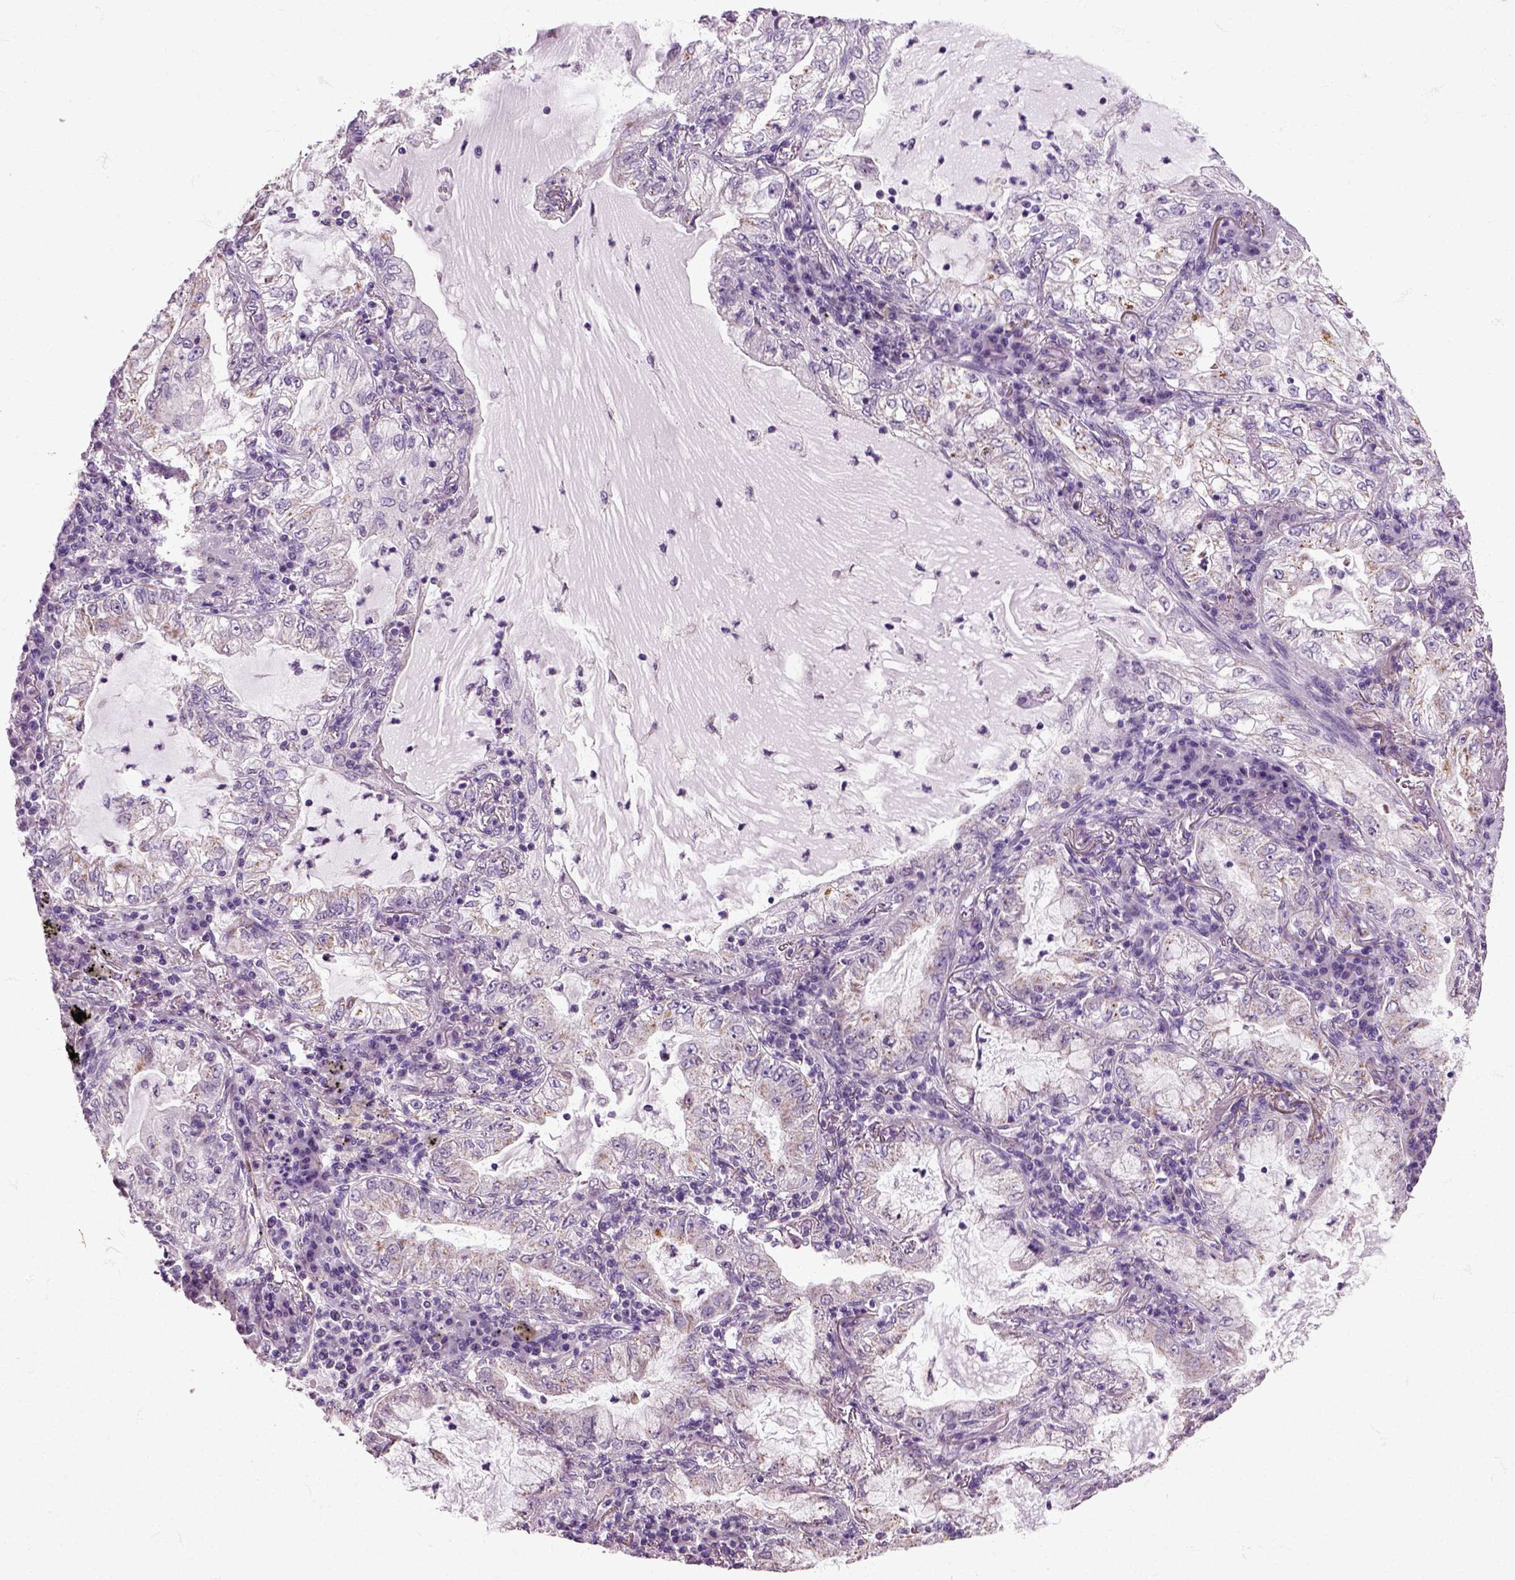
{"staining": {"intensity": "negative", "quantity": "none", "location": "none"}, "tissue": "lung cancer", "cell_type": "Tumor cells", "image_type": "cancer", "snomed": [{"axis": "morphology", "description": "Adenocarcinoma, NOS"}, {"axis": "topography", "description": "Lung"}], "caption": "A high-resolution photomicrograph shows immunohistochemistry staining of adenocarcinoma (lung), which exhibits no significant expression in tumor cells.", "gene": "HSPA2", "patient": {"sex": "female", "age": 73}}